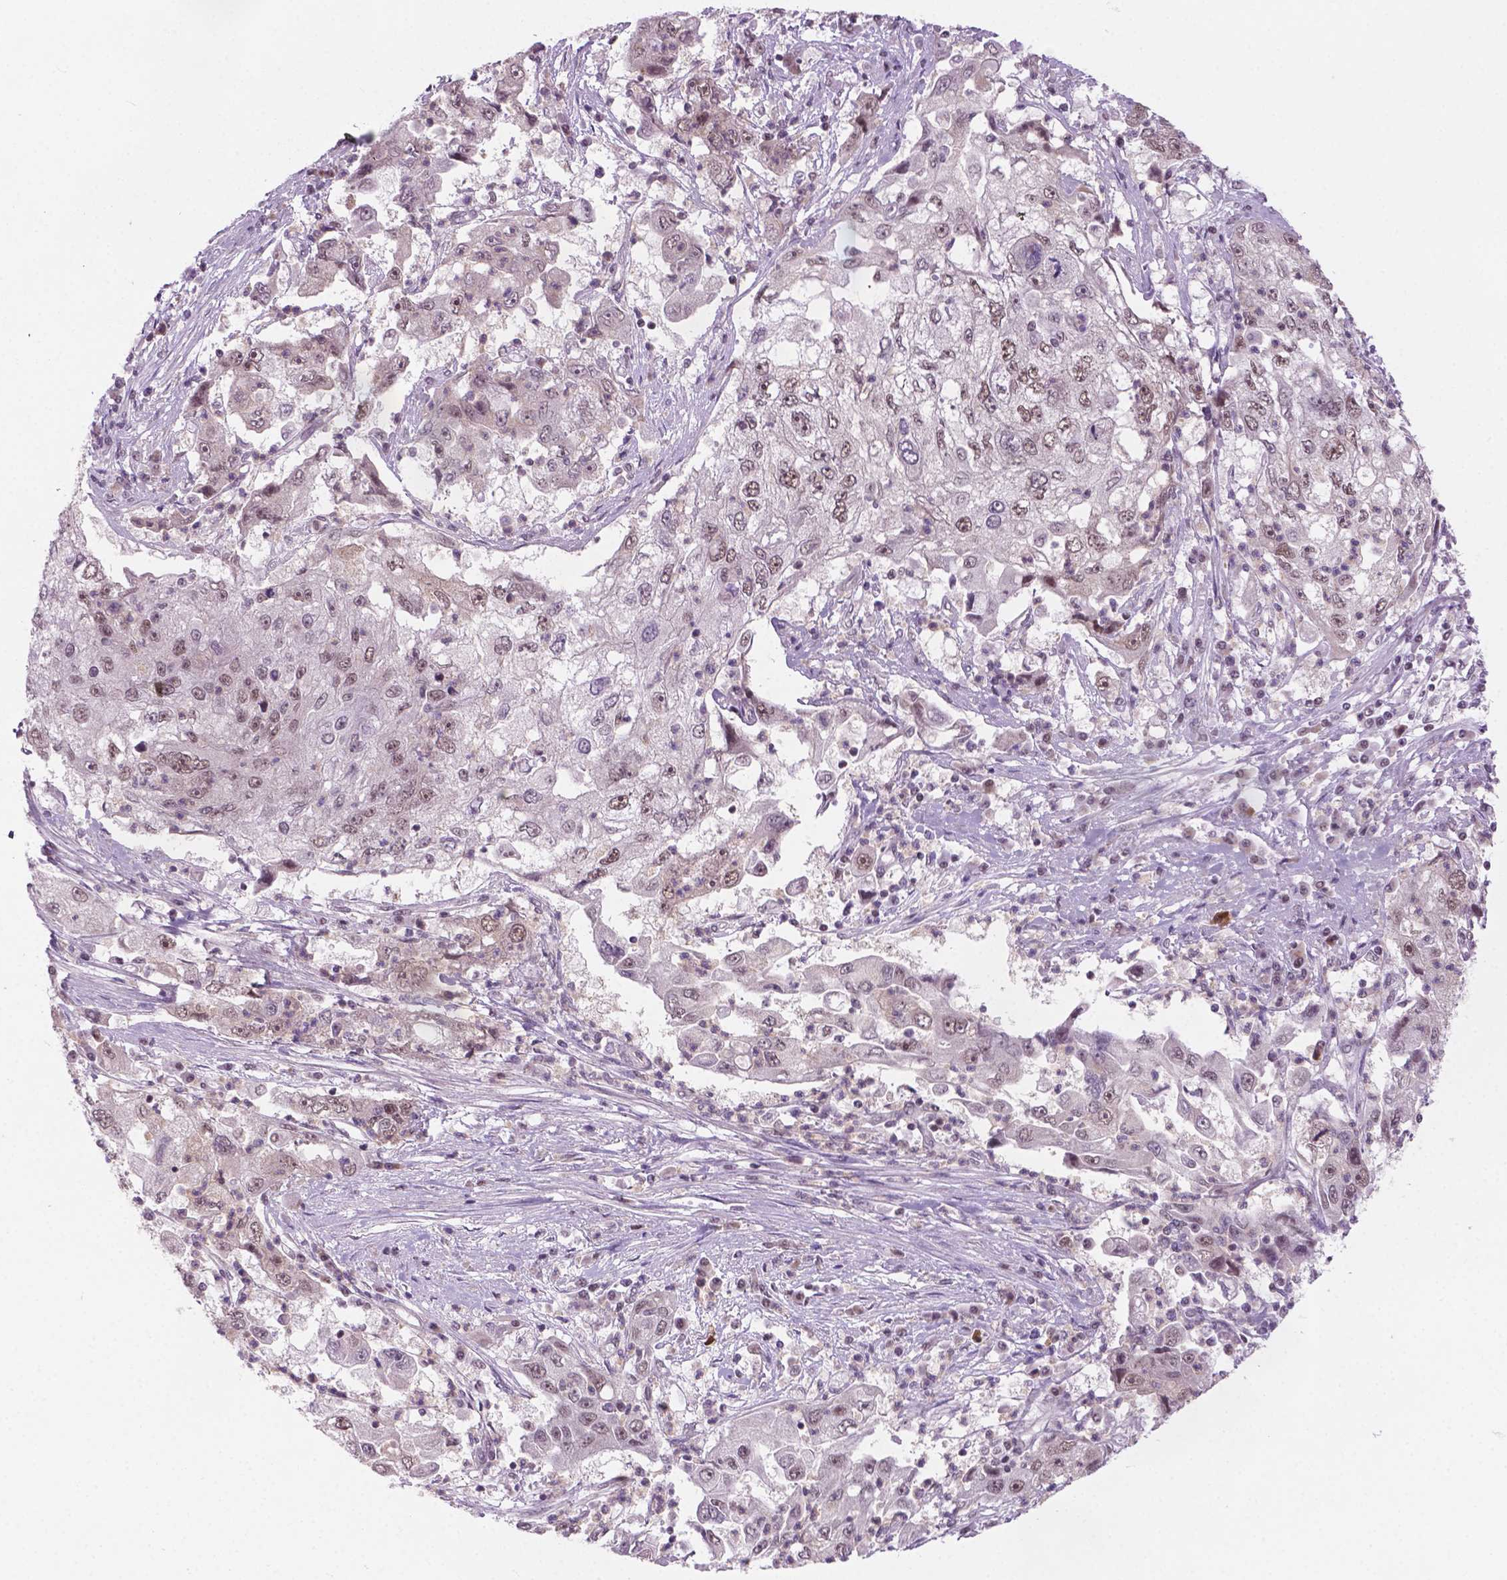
{"staining": {"intensity": "weak", "quantity": "25%-75%", "location": "nuclear"}, "tissue": "cervical cancer", "cell_type": "Tumor cells", "image_type": "cancer", "snomed": [{"axis": "morphology", "description": "Squamous cell carcinoma, NOS"}, {"axis": "topography", "description": "Cervix"}], "caption": "Brown immunohistochemical staining in cervical squamous cell carcinoma reveals weak nuclear staining in about 25%-75% of tumor cells. (DAB (3,3'-diaminobenzidine) IHC with brightfield microscopy, high magnification).", "gene": "PHAX", "patient": {"sex": "female", "age": 36}}